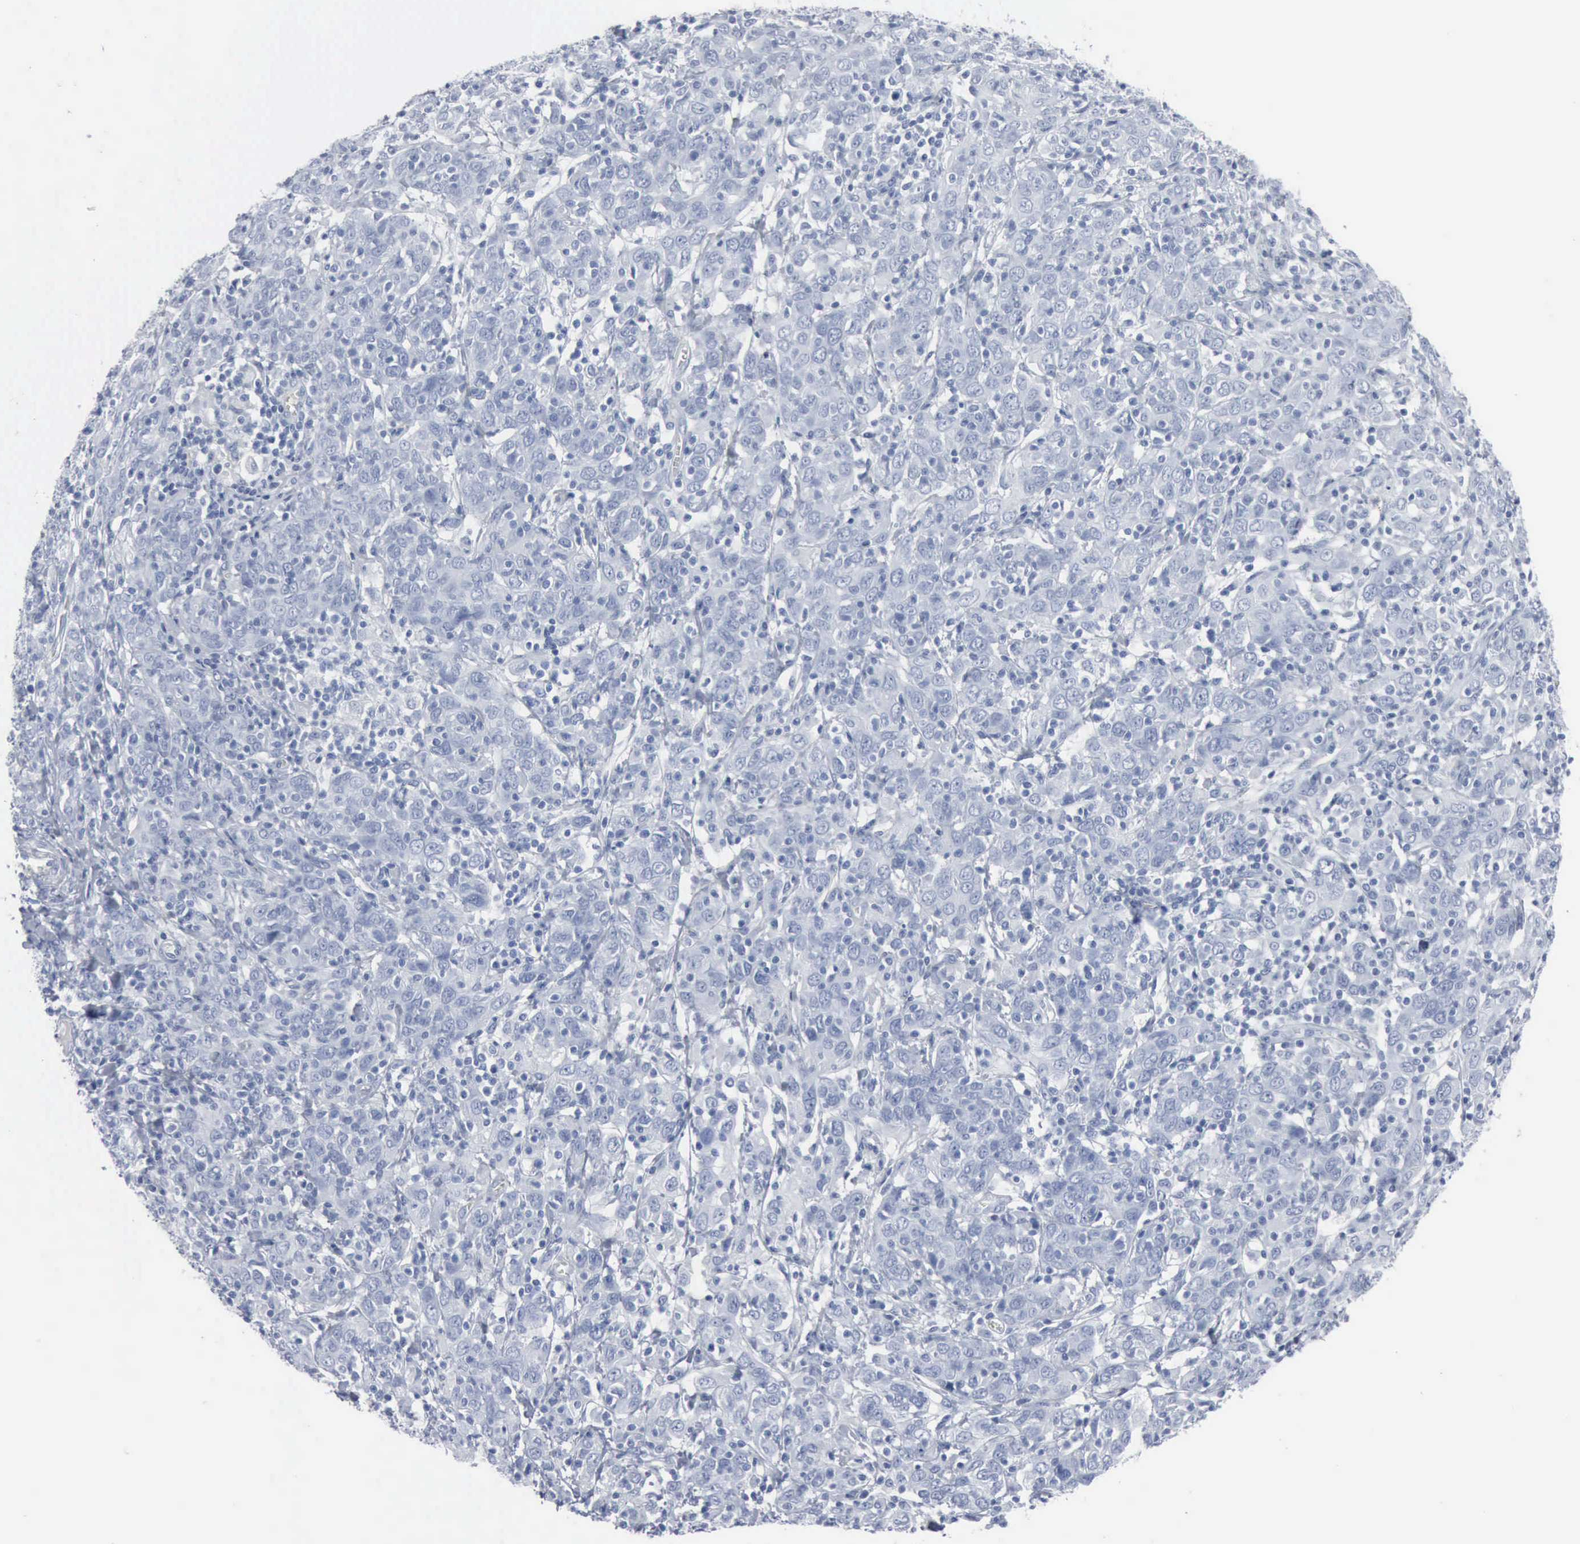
{"staining": {"intensity": "negative", "quantity": "none", "location": "none"}, "tissue": "cervical cancer", "cell_type": "Tumor cells", "image_type": "cancer", "snomed": [{"axis": "morphology", "description": "Normal tissue, NOS"}, {"axis": "morphology", "description": "Squamous cell carcinoma, NOS"}, {"axis": "topography", "description": "Cervix"}], "caption": "High magnification brightfield microscopy of cervical cancer stained with DAB (brown) and counterstained with hematoxylin (blue): tumor cells show no significant positivity. (DAB (3,3'-diaminobenzidine) immunohistochemistry (IHC), high magnification).", "gene": "DMD", "patient": {"sex": "female", "age": 67}}